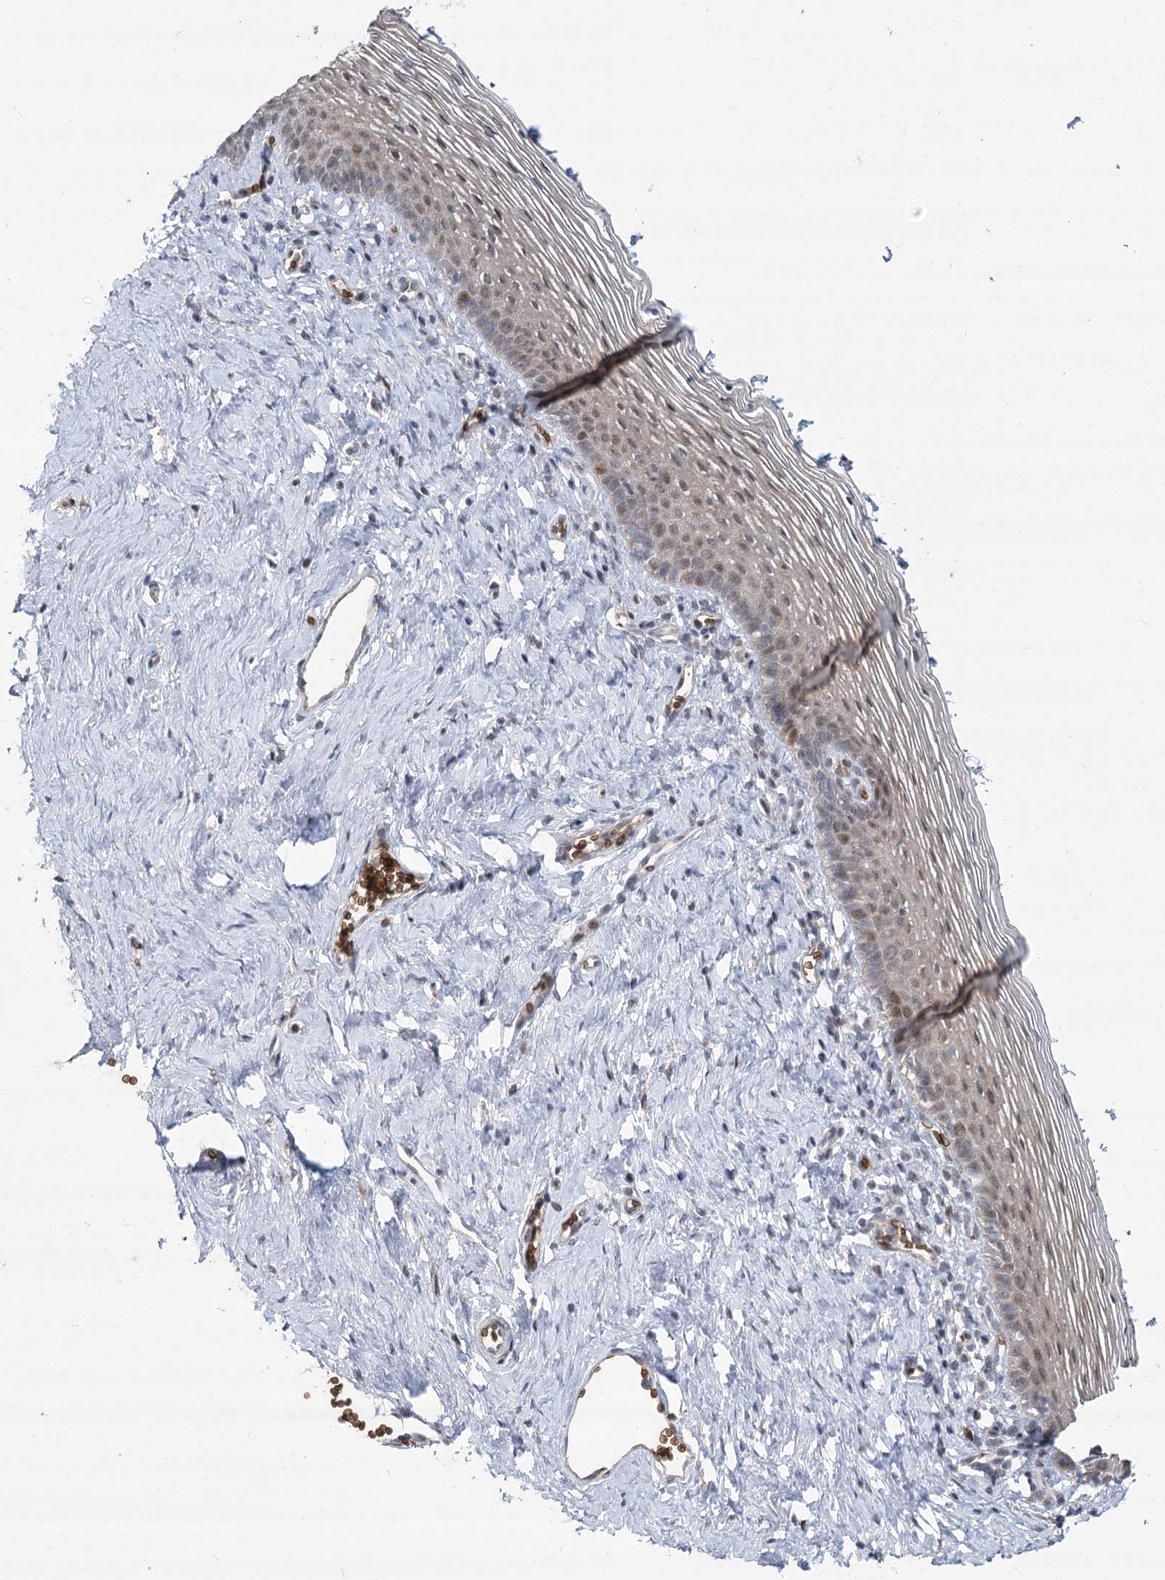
{"staining": {"intensity": "weak", "quantity": "25%-75%", "location": "nuclear"}, "tissue": "vagina", "cell_type": "Squamous epithelial cells", "image_type": "normal", "snomed": [{"axis": "morphology", "description": "Normal tissue, NOS"}, {"axis": "topography", "description": "Vagina"}], "caption": "Protein positivity by IHC exhibits weak nuclear staining in about 25%-75% of squamous epithelial cells in normal vagina.", "gene": "NSMCE4A", "patient": {"sex": "female", "age": 32}}